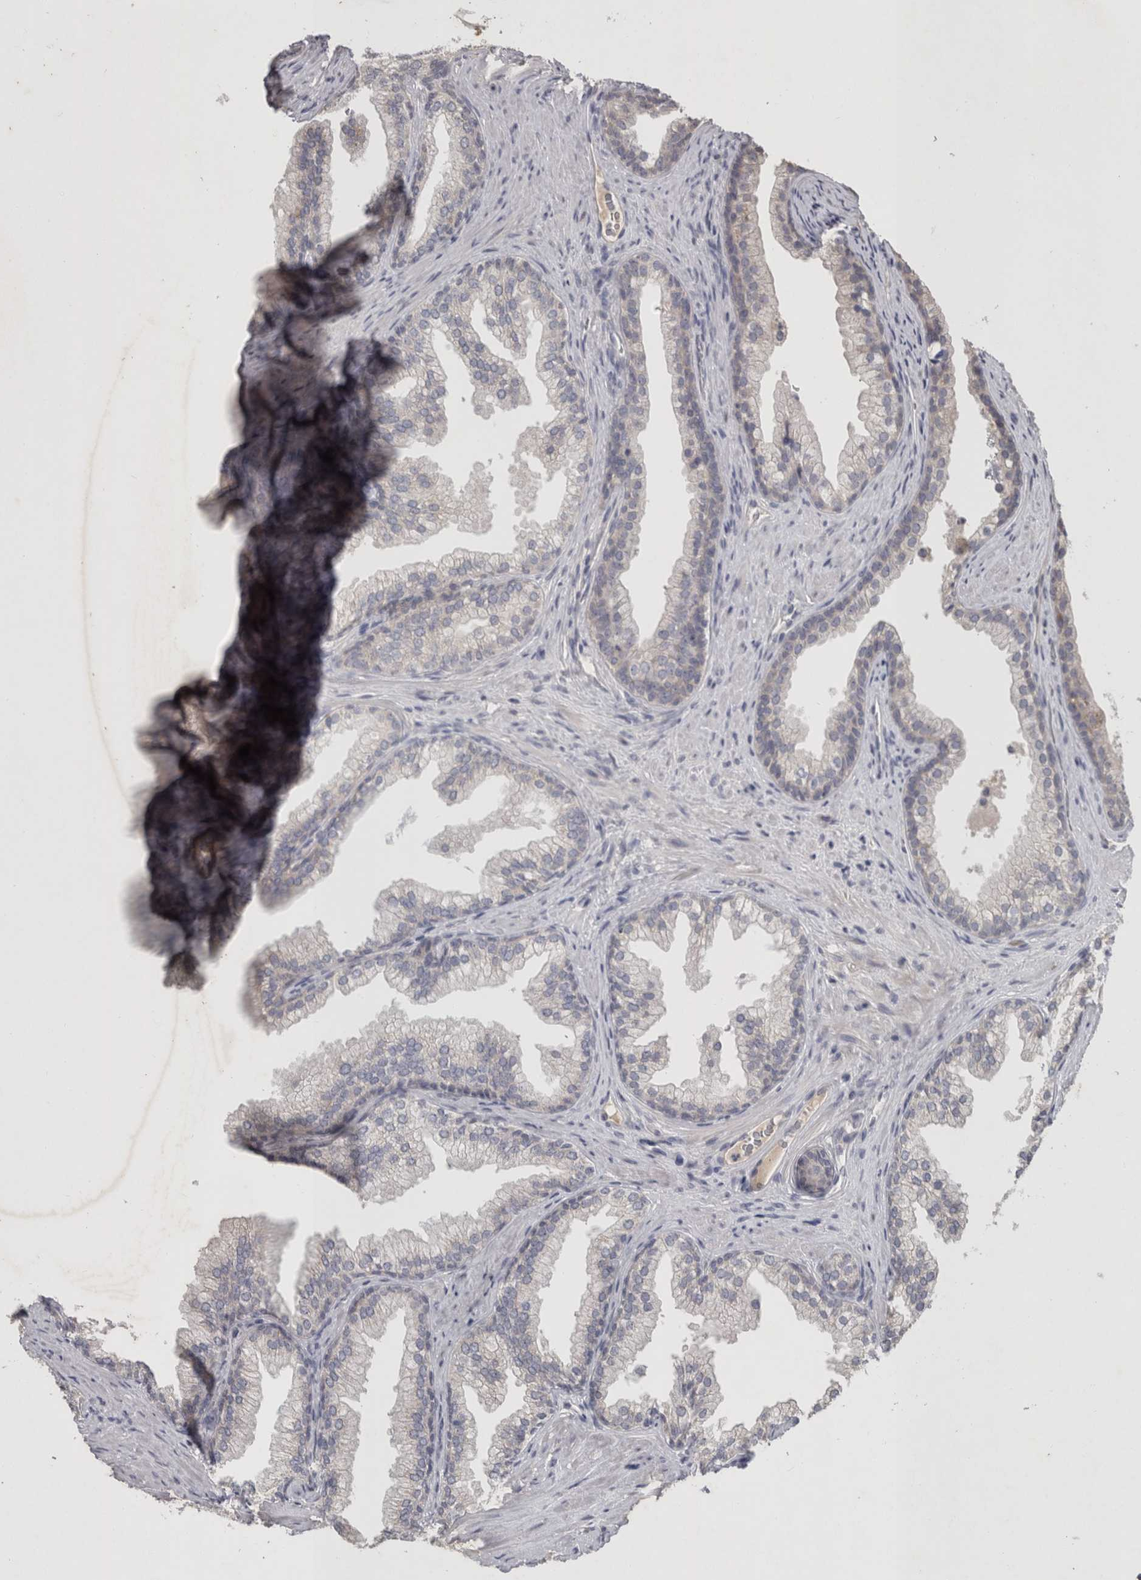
{"staining": {"intensity": "negative", "quantity": "none", "location": "none"}, "tissue": "prostate", "cell_type": "Glandular cells", "image_type": "normal", "snomed": [{"axis": "morphology", "description": "Normal tissue, NOS"}, {"axis": "topography", "description": "Prostate"}], "caption": "The histopathology image displays no significant expression in glandular cells of prostate.", "gene": "SLC22A11", "patient": {"sex": "male", "age": 76}}